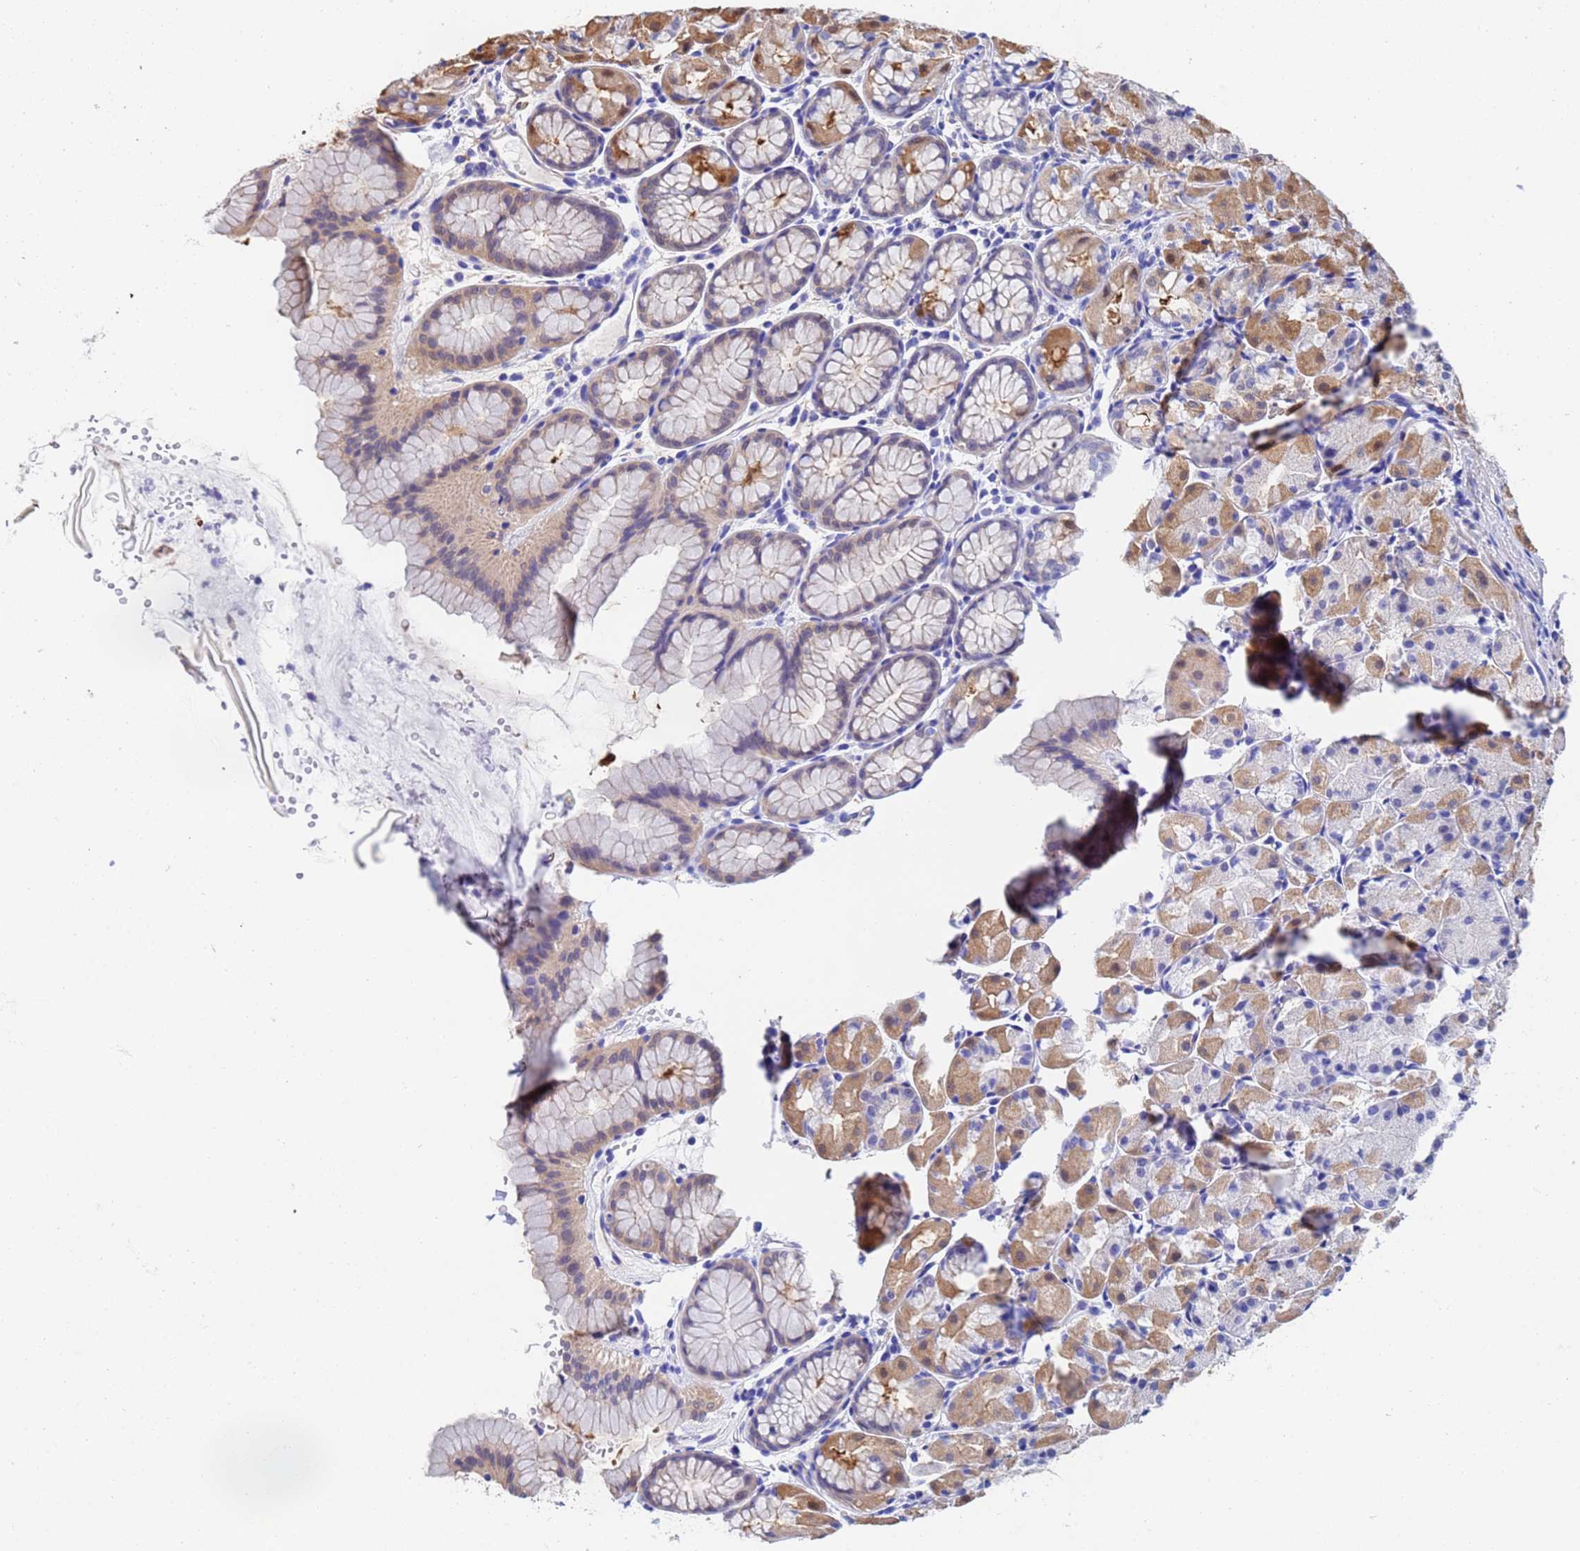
{"staining": {"intensity": "moderate", "quantity": "25%-75%", "location": "cytoplasmic/membranous"}, "tissue": "stomach", "cell_type": "Glandular cells", "image_type": "normal", "snomed": [{"axis": "morphology", "description": "Normal tissue, NOS"}, {"axis": "topography", "description": "Stomach, upper"}], "caption": "The image demonstrates staining of unremarkable stomach, revealing moderate cytoplasmic/membranous protein staining (brown color) within glandular cells.", "gene": "CST1", "patient": {"sex": "male", "age": 47}}